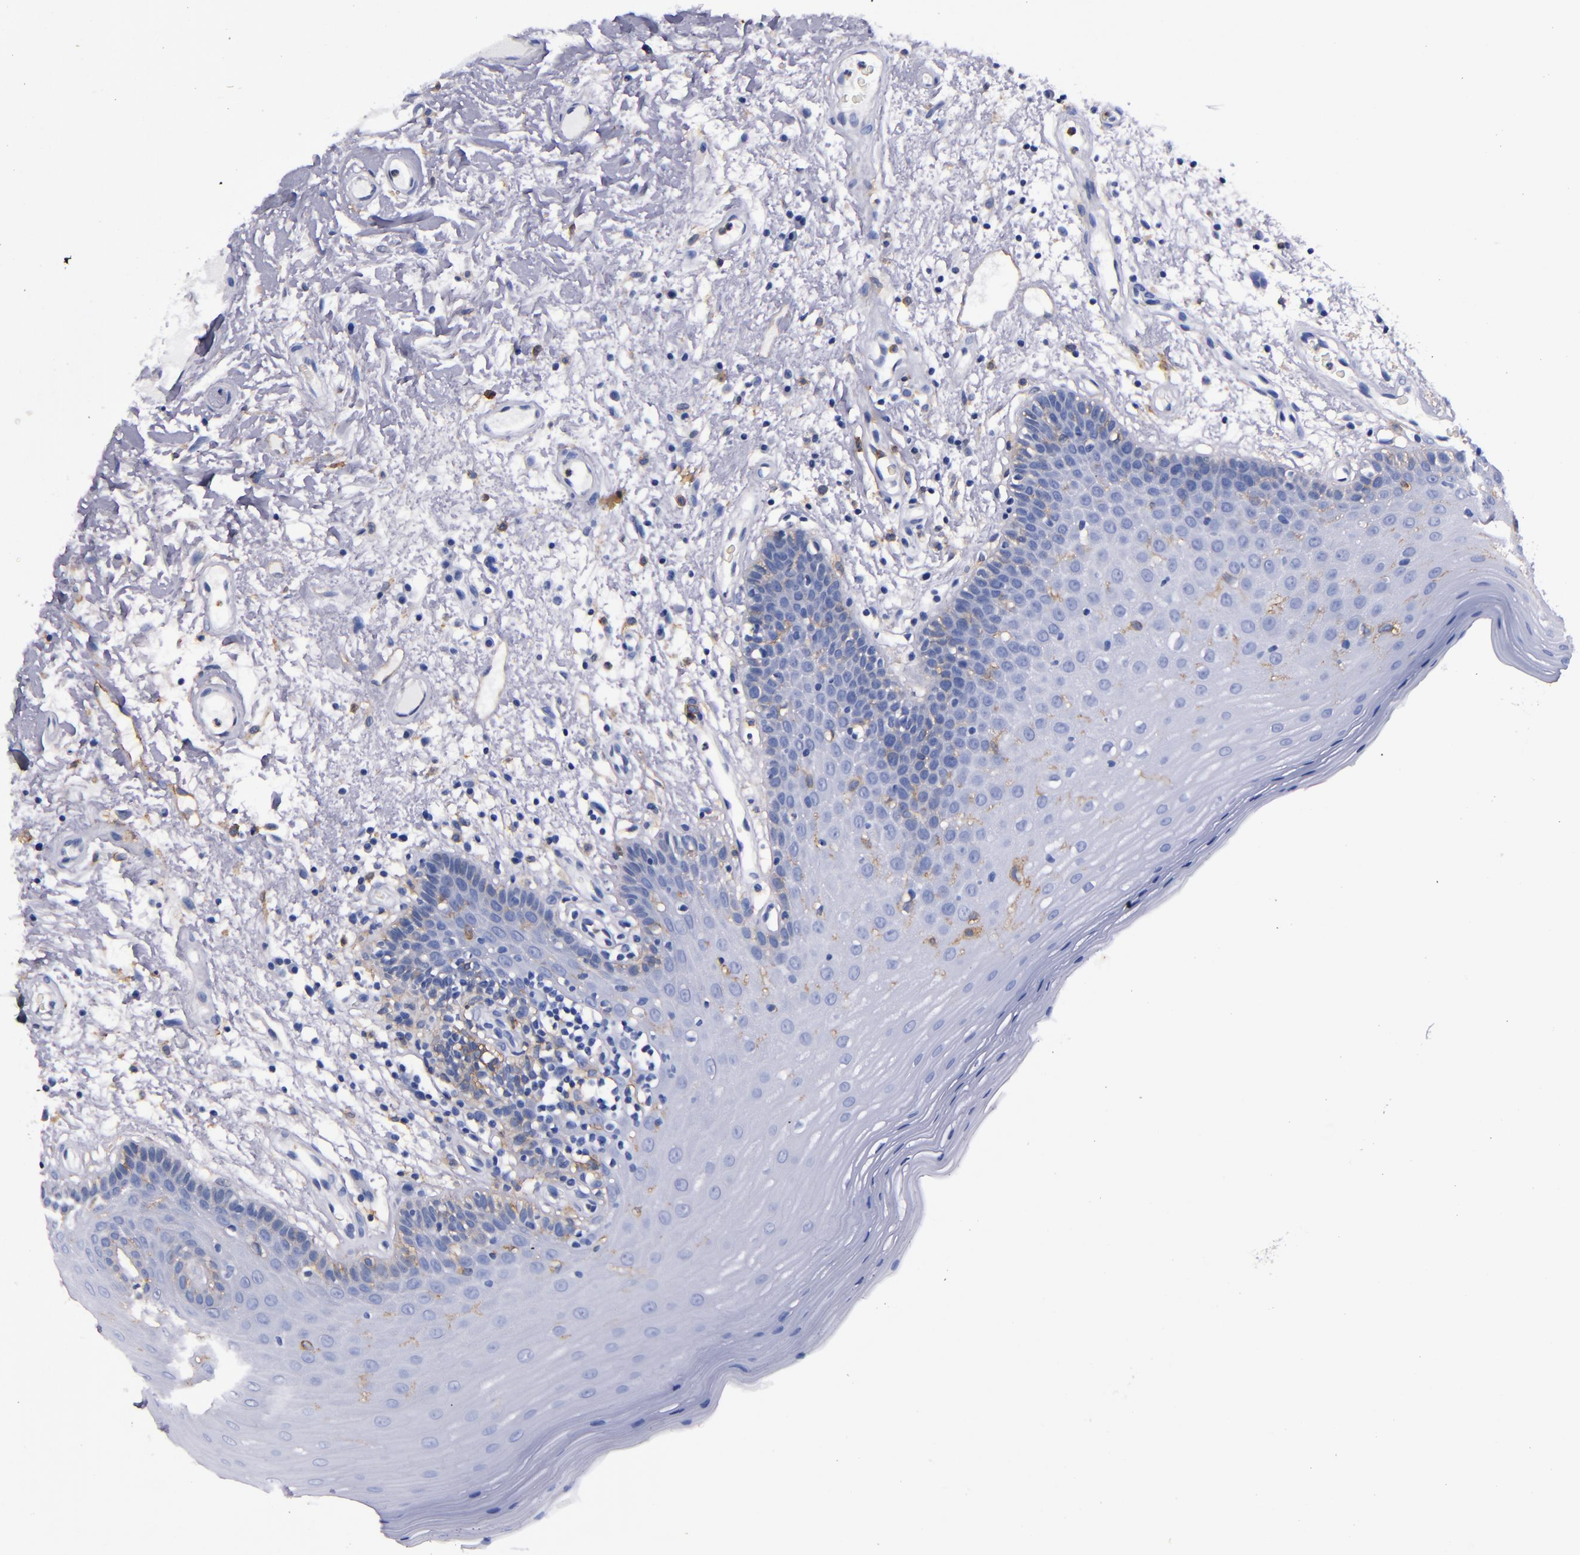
{"staining": {"intensity": "weak", "quantity": "<25%", "location": "cytoplasmic/membranous"}, "tissue": "oral mucosa", "cell_type": "Squamous epithelial cells", "image_type": "normal", "snomed": [{"axis": "morphology", "description": "Normal tissue, NOS"}, {"axis": "morphology", "description": "Squamous cell carcinoma, NOS"}, {"axis": "topography", "description": "Skeletal muscle"}, {"axis": "topography", "description": "Oral tissue"}, {"axis": "topography", "description": "Head-Neck"}], "caption": "A high-resolution micrograph shows IHC staining of unremarkable oral mucosa, which exhibits no significant staining in squamous epithelial cells.", "gene": "SIRPA", "patient": {"sex": "male", "age": 71}}